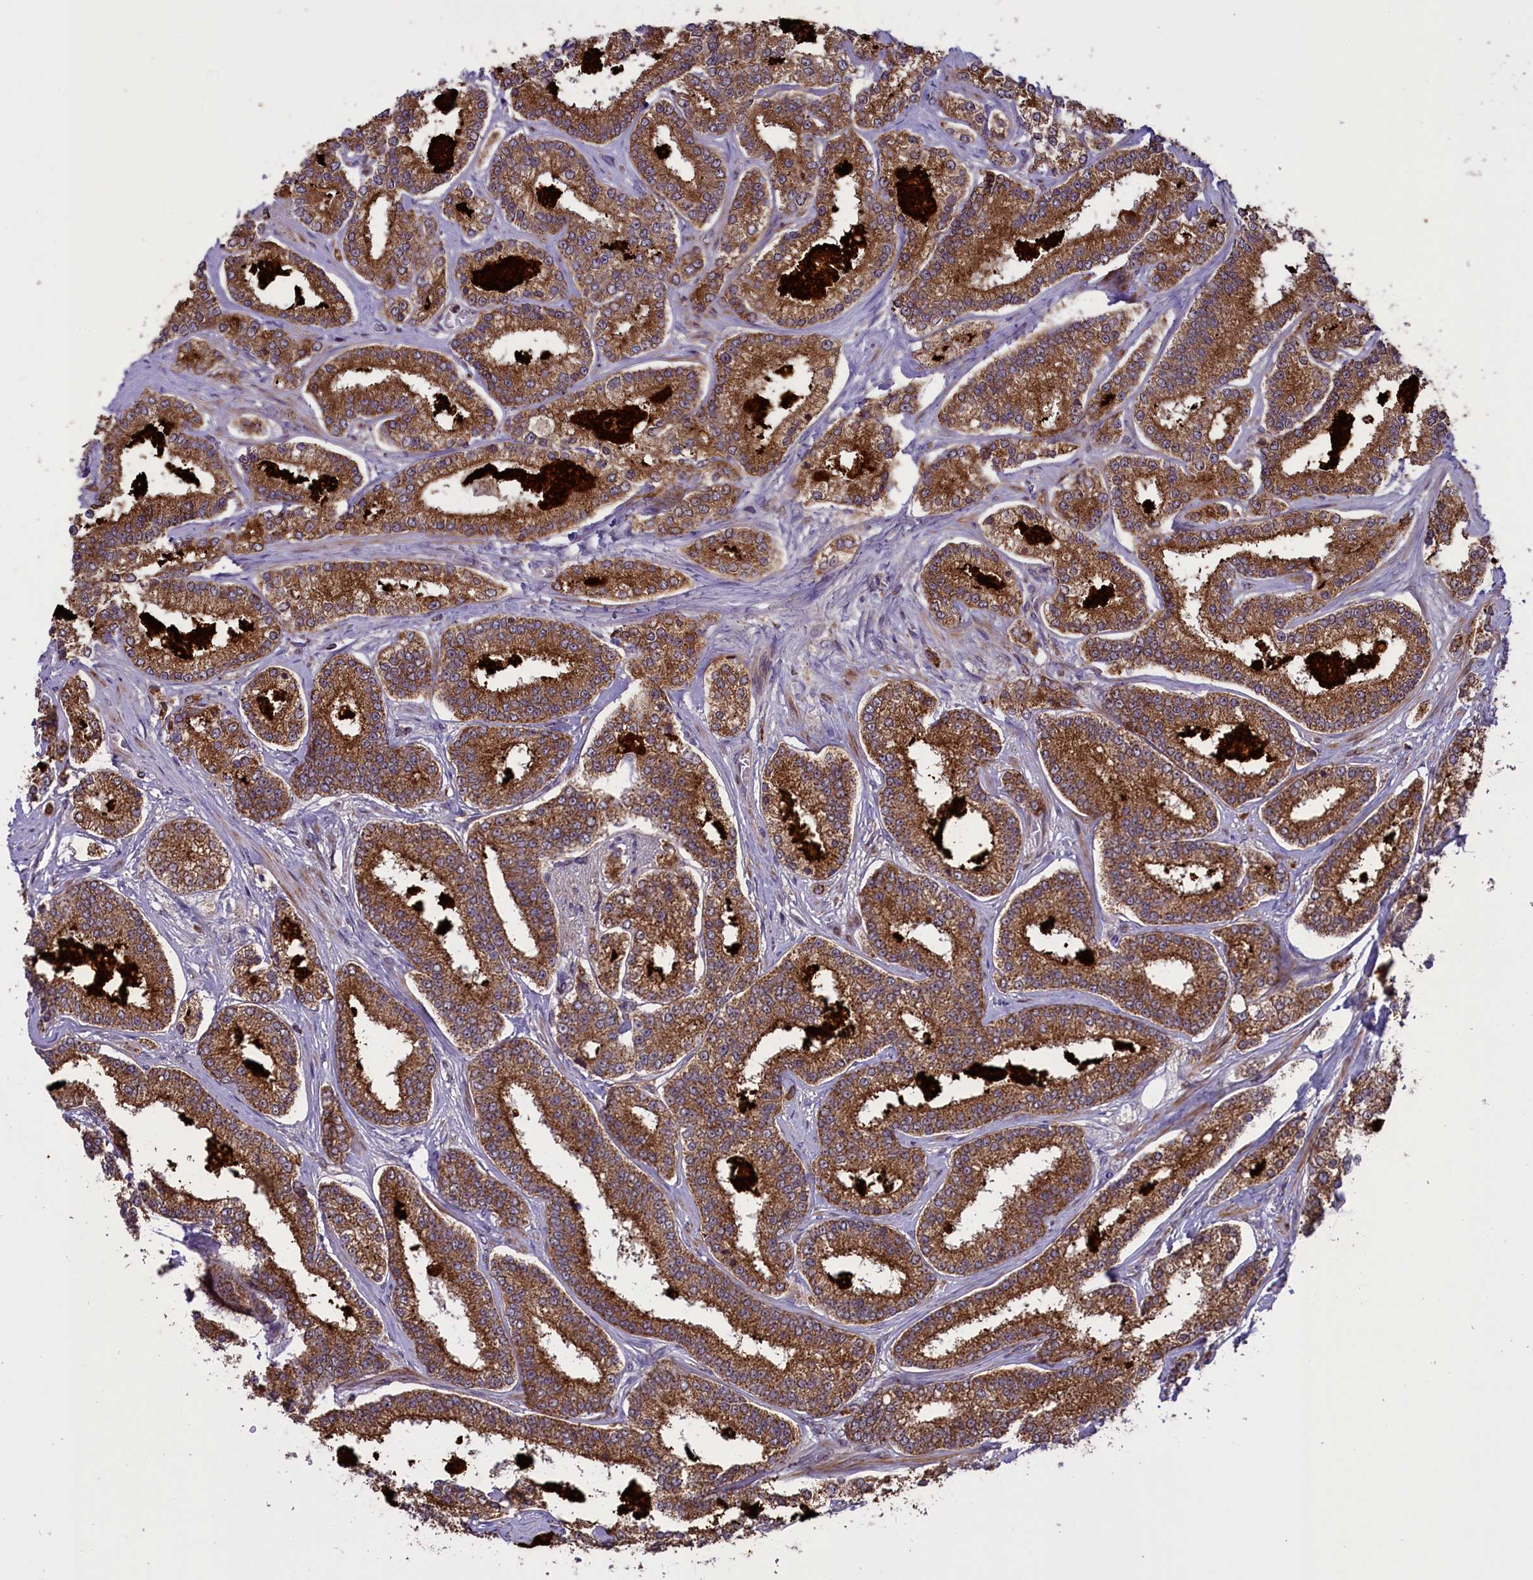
{"staining": {"intensity": "strong", "quantity": ">75%", "location": "cytoplasmic/membranous"}, "tissue": "prostate cancer", "cell_type": "Tumor cells", "image_type": "cancer", "snomed": [{"axis": "morphology", "description": "Normal tissue, NOS"}, {"axis": "morphology", "description": "Adenocarcinoma, High grade"}, {"axis": "topography", "description": "Prostate"}], "caption": "Immunohistochemistry image of human adenocarcinoma (high-grade) (prostate) stained for a protein (brown), which shows high levels of strong cytoplasmic/membranous positivity in approximately >75% of tumor cells.", "gene": "GLRX5", "patient": {"sex": "male", "age": 83}}